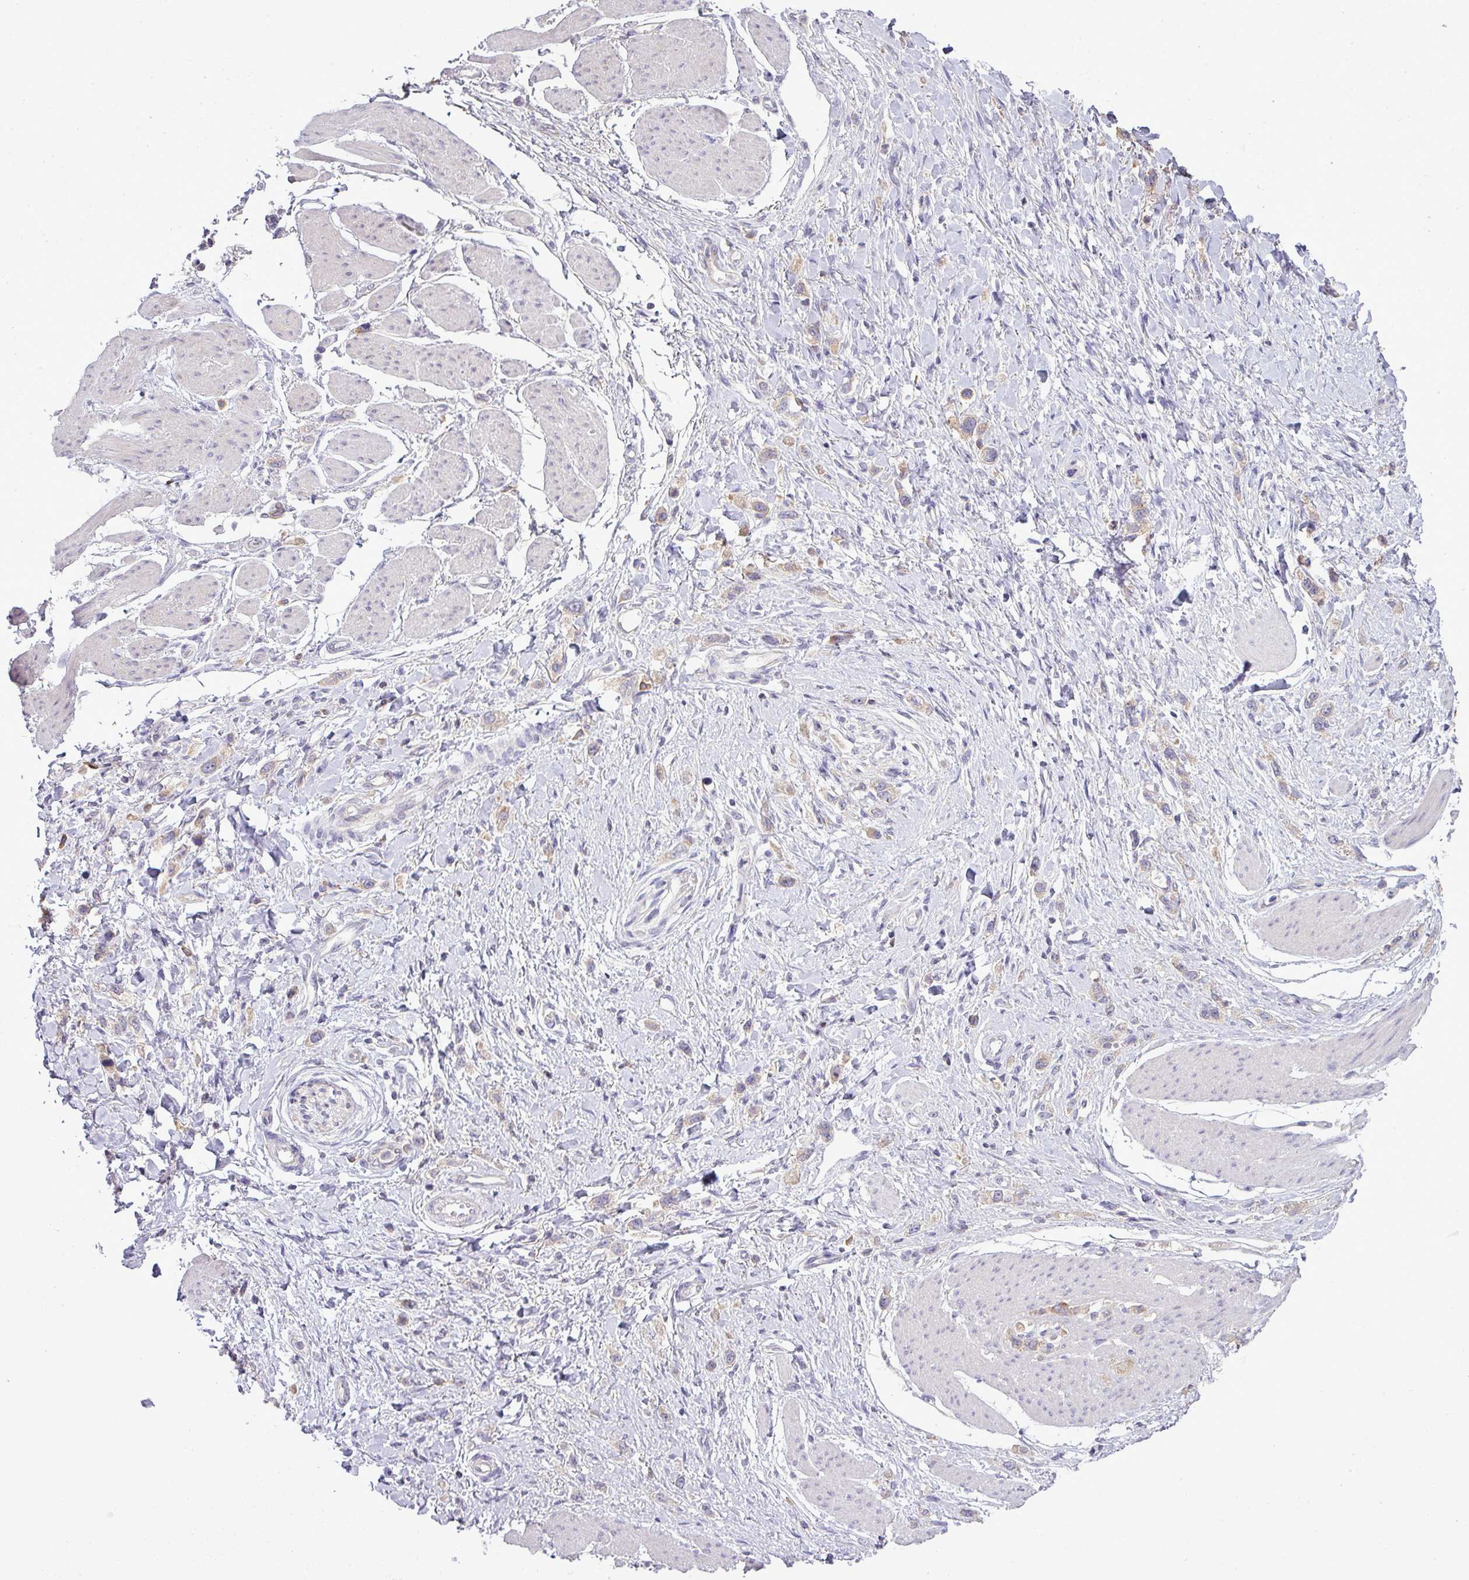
{"staining": {"intensity": "weak", "quantity": ">75%", "location": "cytoplasmic/membranous"}, "tissue": "stomach cancer", "cell_type": "Tumor cells", "image_type": "cancer", "snomed": [{"axis": "morphology", "description": "Adenocarcinoma, NOS"}, {"axis": "topography", "description": "Stomach"}], "caption": "Tumor cells exhibit low levels of weak cytoplasmic/membranous positivity in about >75% of cells in human stomach cancer. The protein of interest is shown in brown color, while the nuclei are stained blue.", "gene": "STAT5A", "patient": {"sex": "female", "age": 65}}